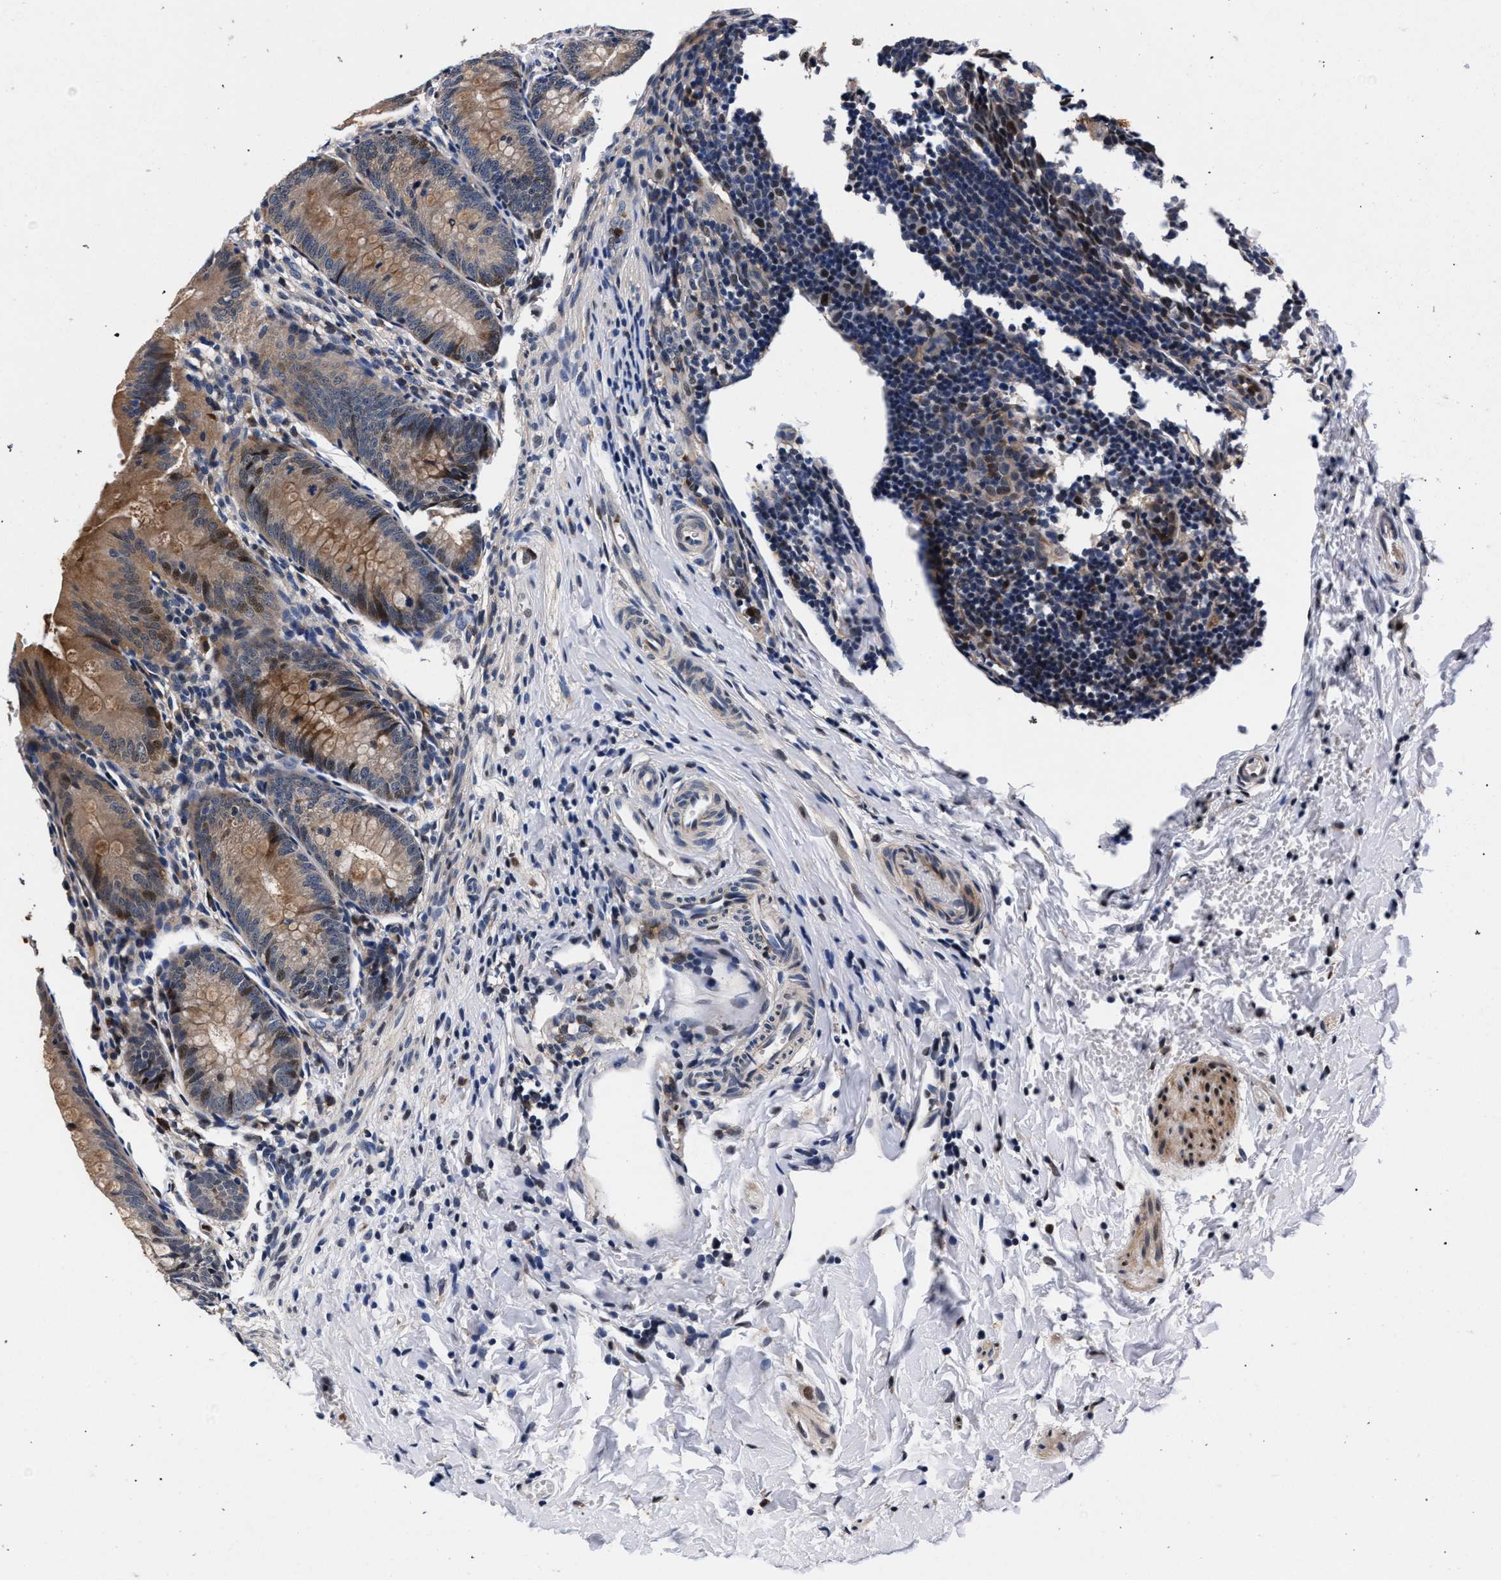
{"staining": {"intensity": "moderate", "quantity": "25%-75%", "location": "cytoplasmic/membranous,nuclear"}, "tissue": "appendix", "cell_type": "Glandular cells", "image_type": "normal", "snomed": [{"axis": "morphology", "description": "Normal tissue, NOS"}, {"axis": "topography", "description": "Appendix"}], "caption": "Moderate cytoplasmic/membranous,nuclear expression is present in approximately 25%-75% of glandular cells in unremarkable appendix.", "gene": "ZNF462", "patient": {"sex": "male", "age": 1}}